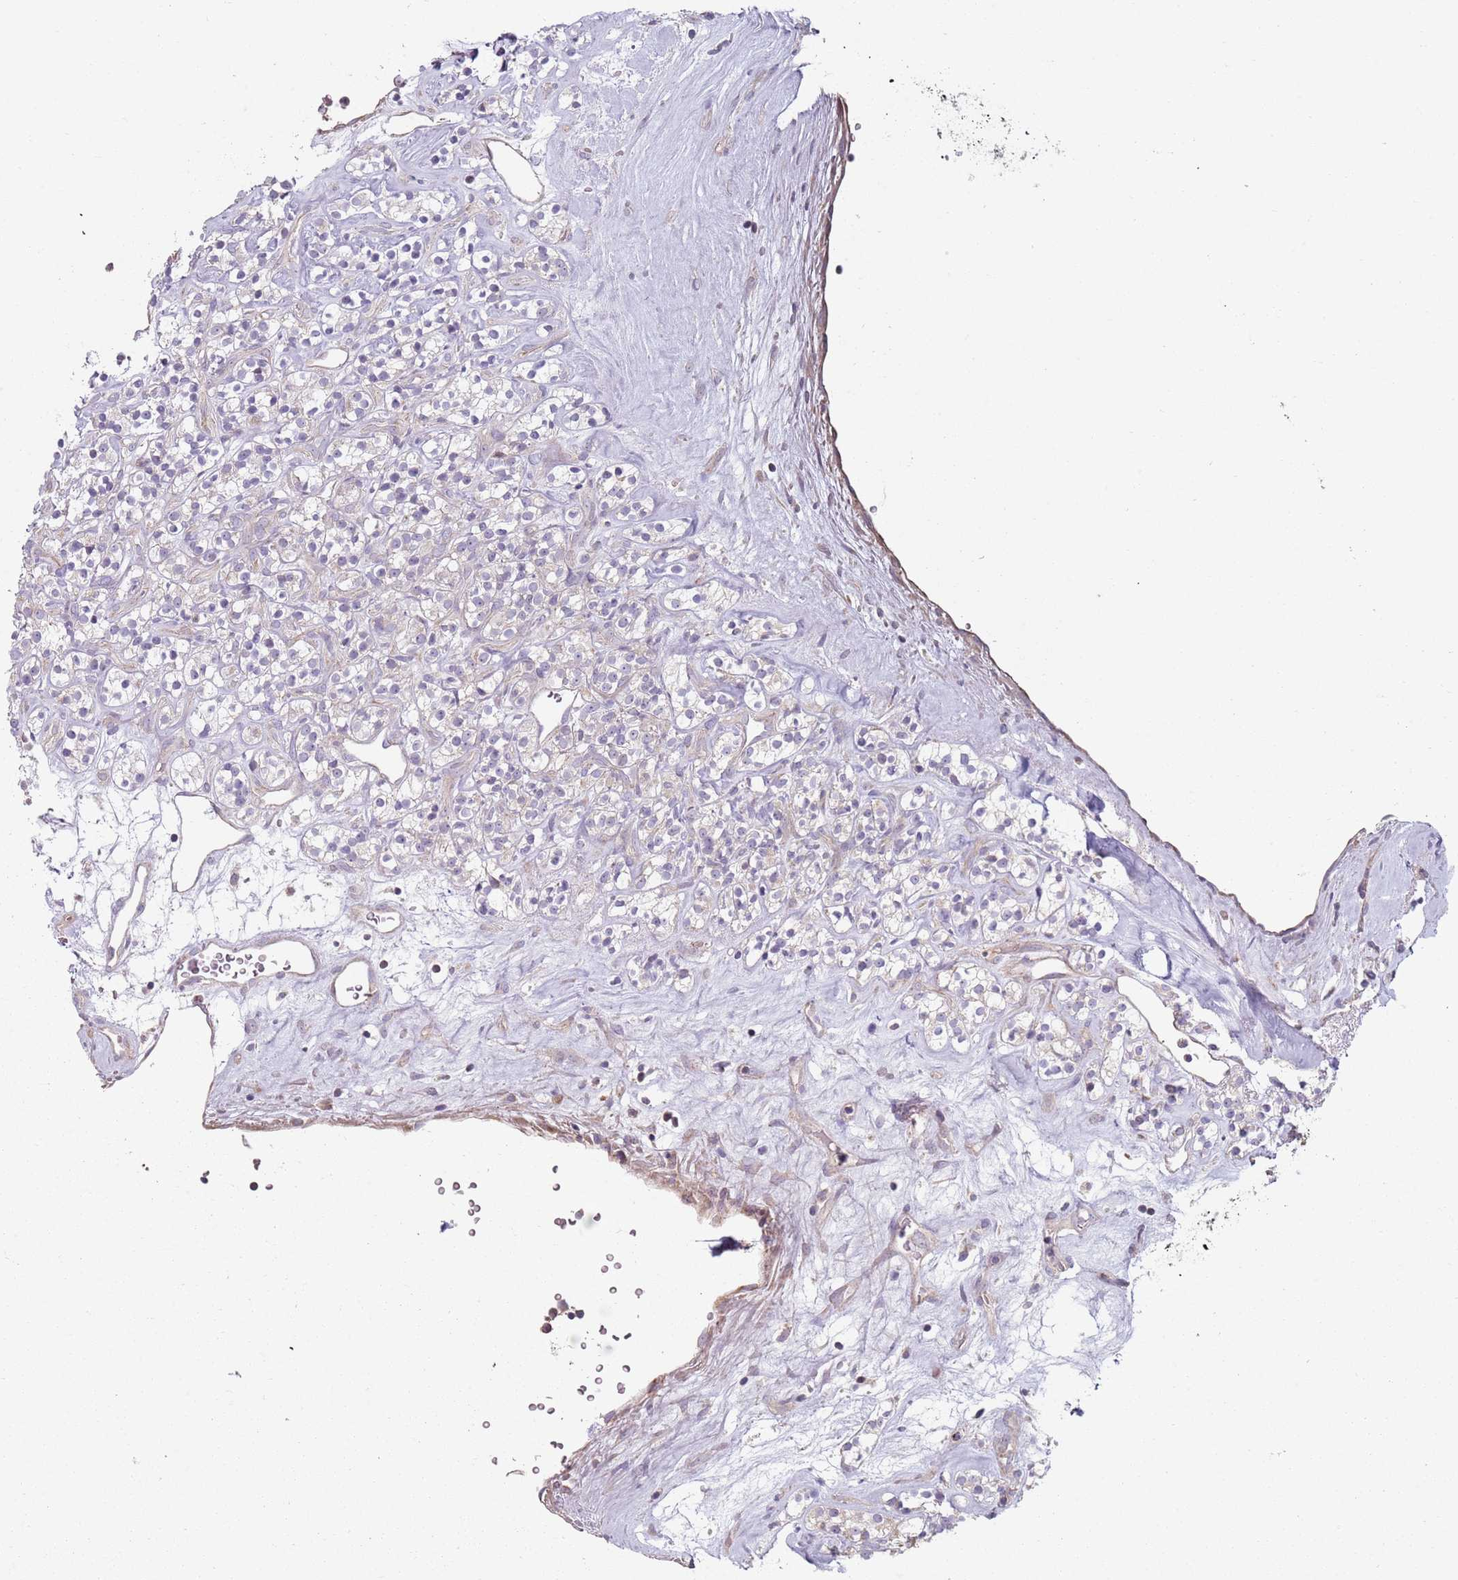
{"staining": {"intensity": "negative", "quantity": "none", "location": "none"}, "tissue": "renal cancer", "cell_type": "Tumor cells", "image_type": "cancer", "snomed": [{"axis": "morphology", "description": "Adenocarcinoma, NOS"}, {"axis": "topography", "description": "Kidney"}], "caption": "A photomicrograph of renal cancer stained for a protein displays no brown staining in tumor cells.", "gene": "GAS8", "patient": {"sex": "male", "age": 77}}